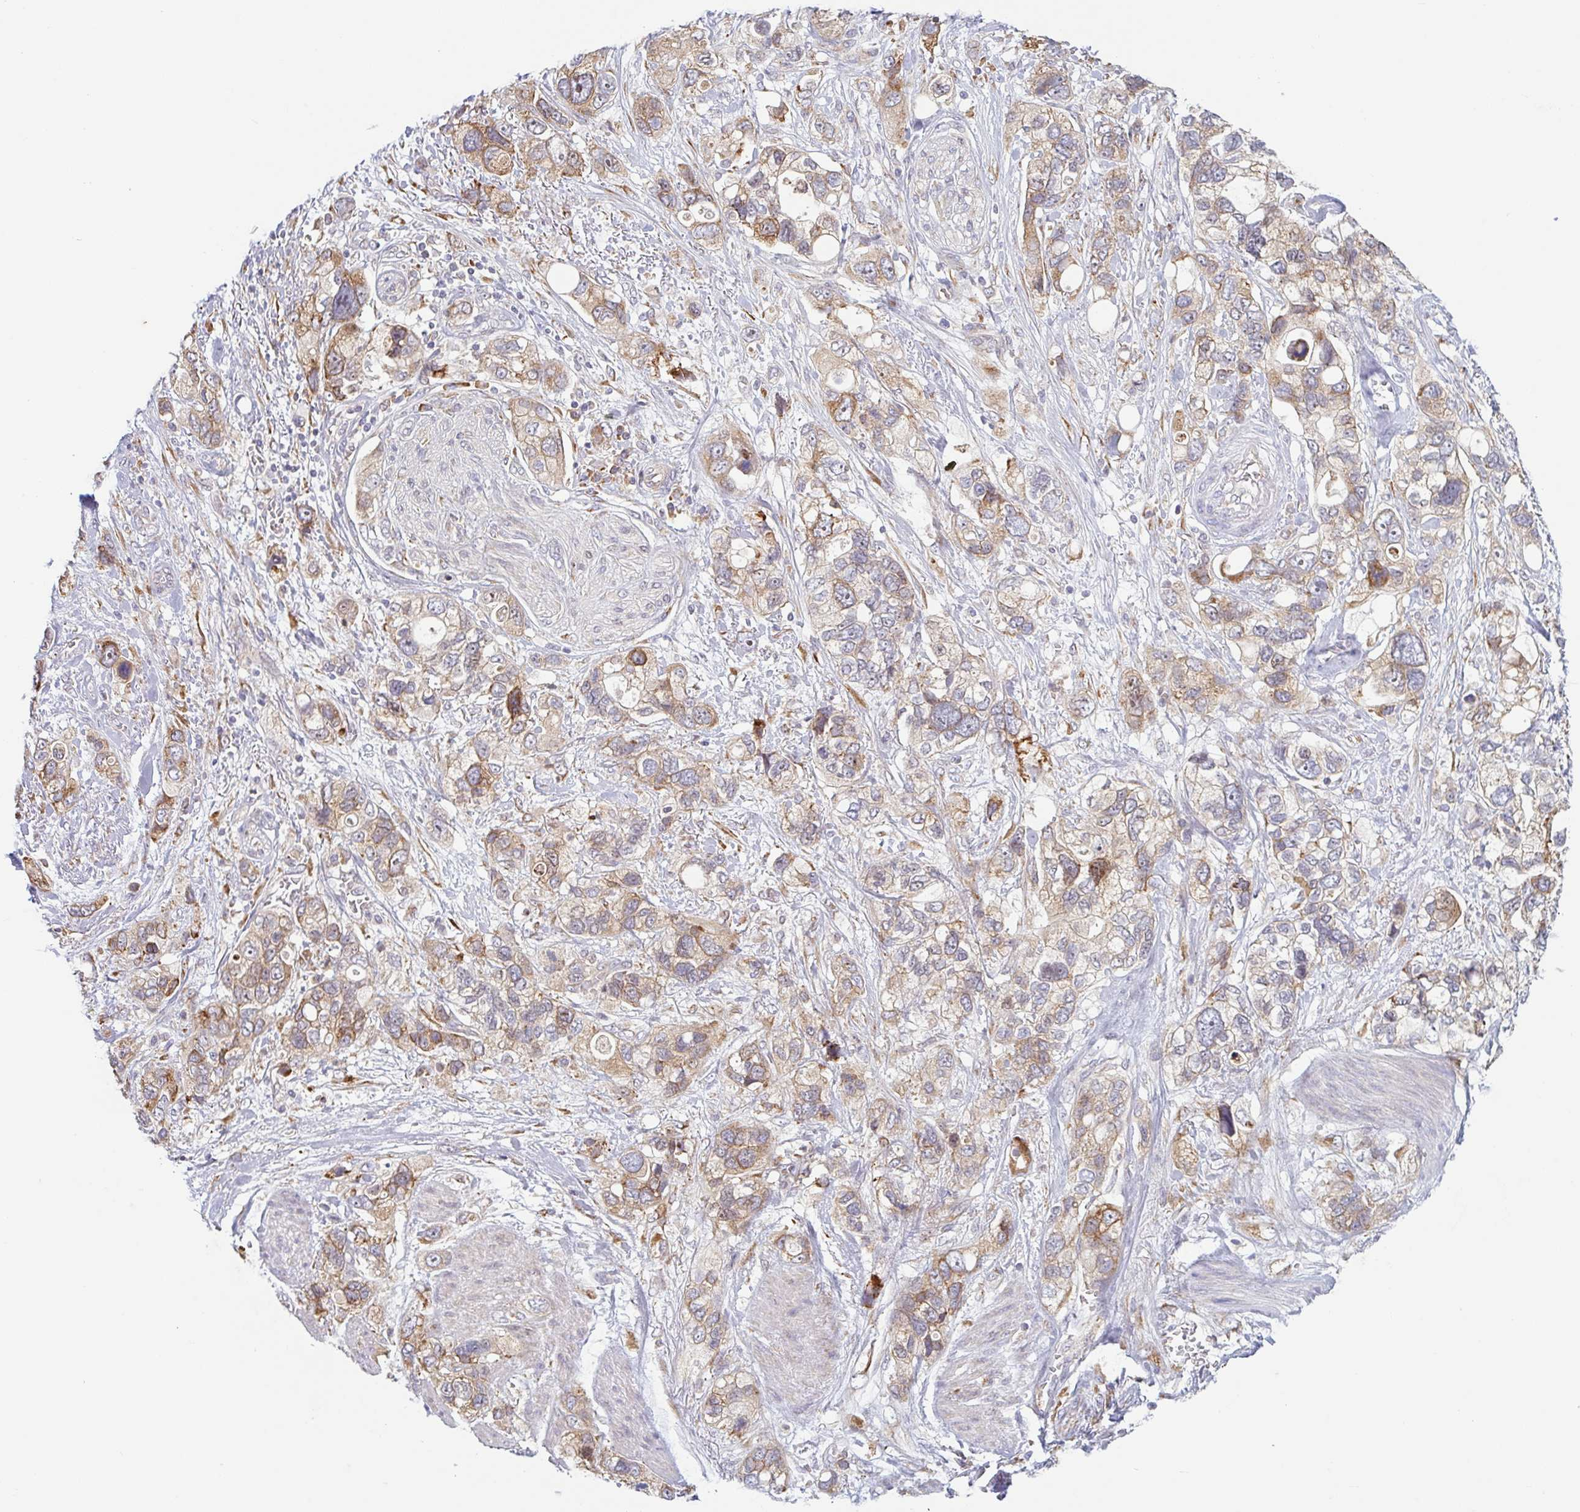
{"staining": {"intensity": "moderate", "quantity": "25%-75%", "location": "cytoplasmic/membranous"}, "tissue": "stomach cancer", "cell_type": "Tumor cells", "image_type": "cancer", "snomed": [{"axis": "morphology", "description": "Adenocarcinoma, NOS"}, {"axis": "topography", "description": "Stomach, upper"}], "caption": "The immunohistochemical stain shows moderate cytoplasmic/membranous staining in tumor cells of stomach cancer (adenocarcinoma) tissue.", "gene": "RIT1", "patient": {"sex": "female", "age": 81}}